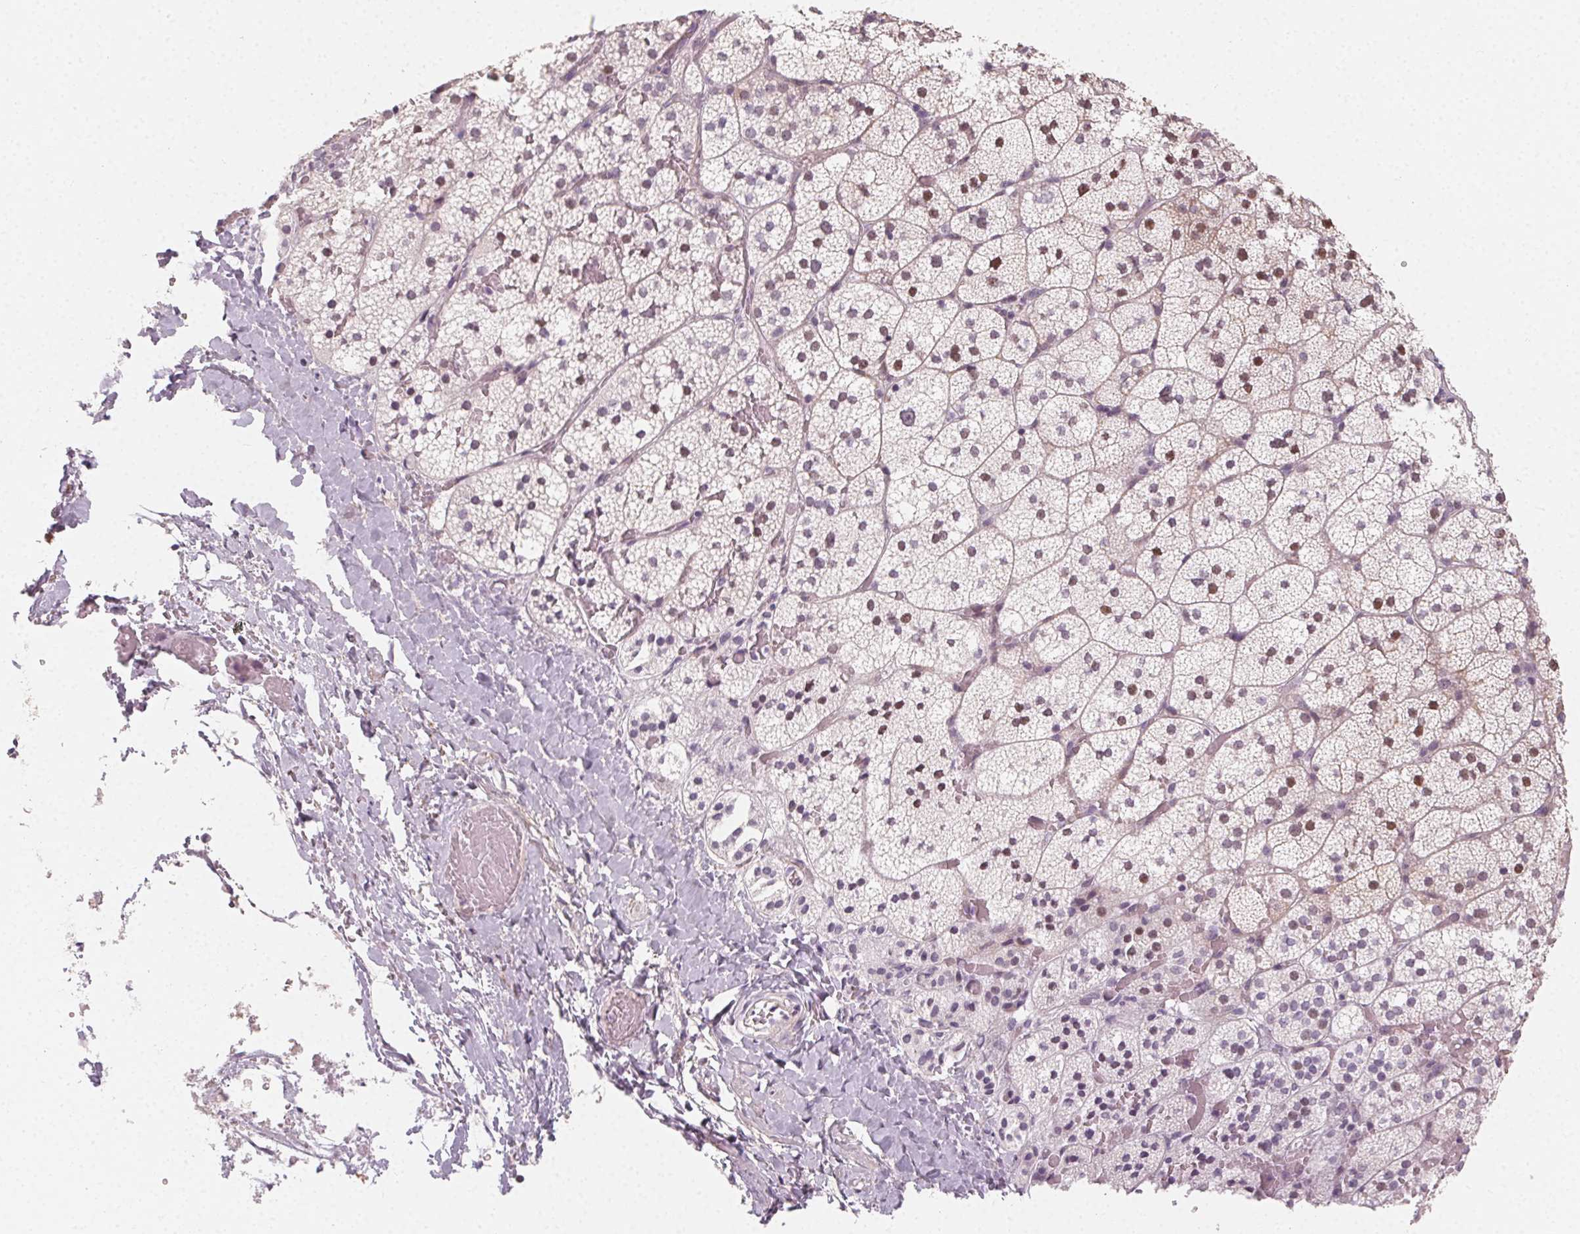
{"staining": {"intensity": "negative", "quantity": "none", "location": "none"}, "tissue": "adrenal gland", "cell_type": "Glandular cells", "image_type": "normal", "snomed": [{"axis": "morphology", "description": "Normal tissue, NOS"}, {"axis": "topography", "description": "Adrenal gland"}], "caption": "DAB (3,3'-diaminobenzidine) immunohistochemical staining of benign human adrenal gland demonstrates no significant positivity in glandular cells.", "gene": "CCDC96", "patient": {"sex": "male", "age": 53}}